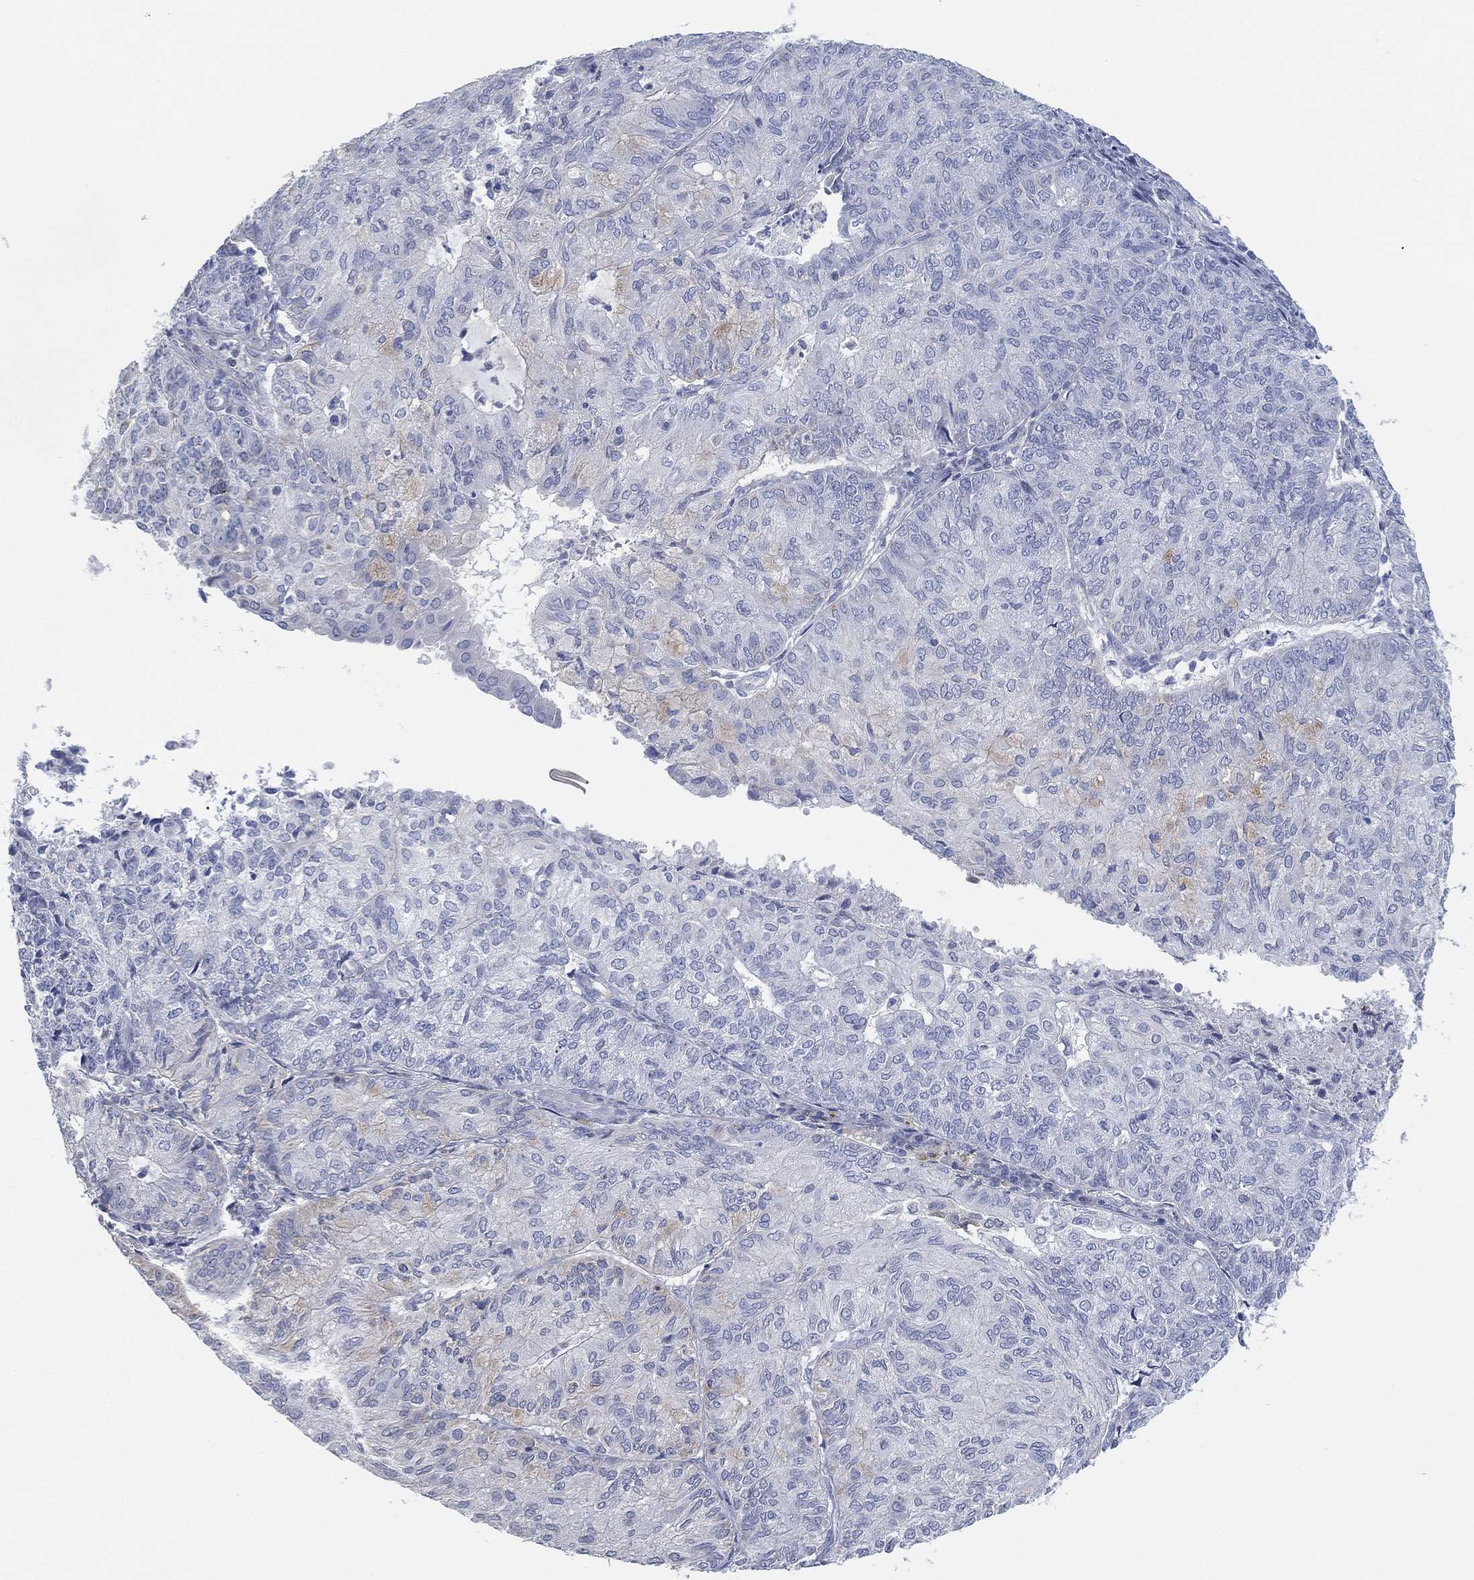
{"staining": {"intensity": "negative", "quantity": "none", "location": "none"}, "tissue": "endometrial cancer", "cell_type": "Tumor cells", "image_type": "cancer", "snomed": [{"axis": "morphology", "description": "Adenocarcinoma, NOS"}, {"axis": "topography", "description": "Endometrium"}], "caption": "High magnification brightfield microscopy of endometrial cancer stained with DAB (3,3'-diaminobenzidine) (brown) and counterstained with hematoxylin (blue): tumor cells show no significant staining.", "gene": "CFTR", "patient": {"sex": "female", "age": 82}}